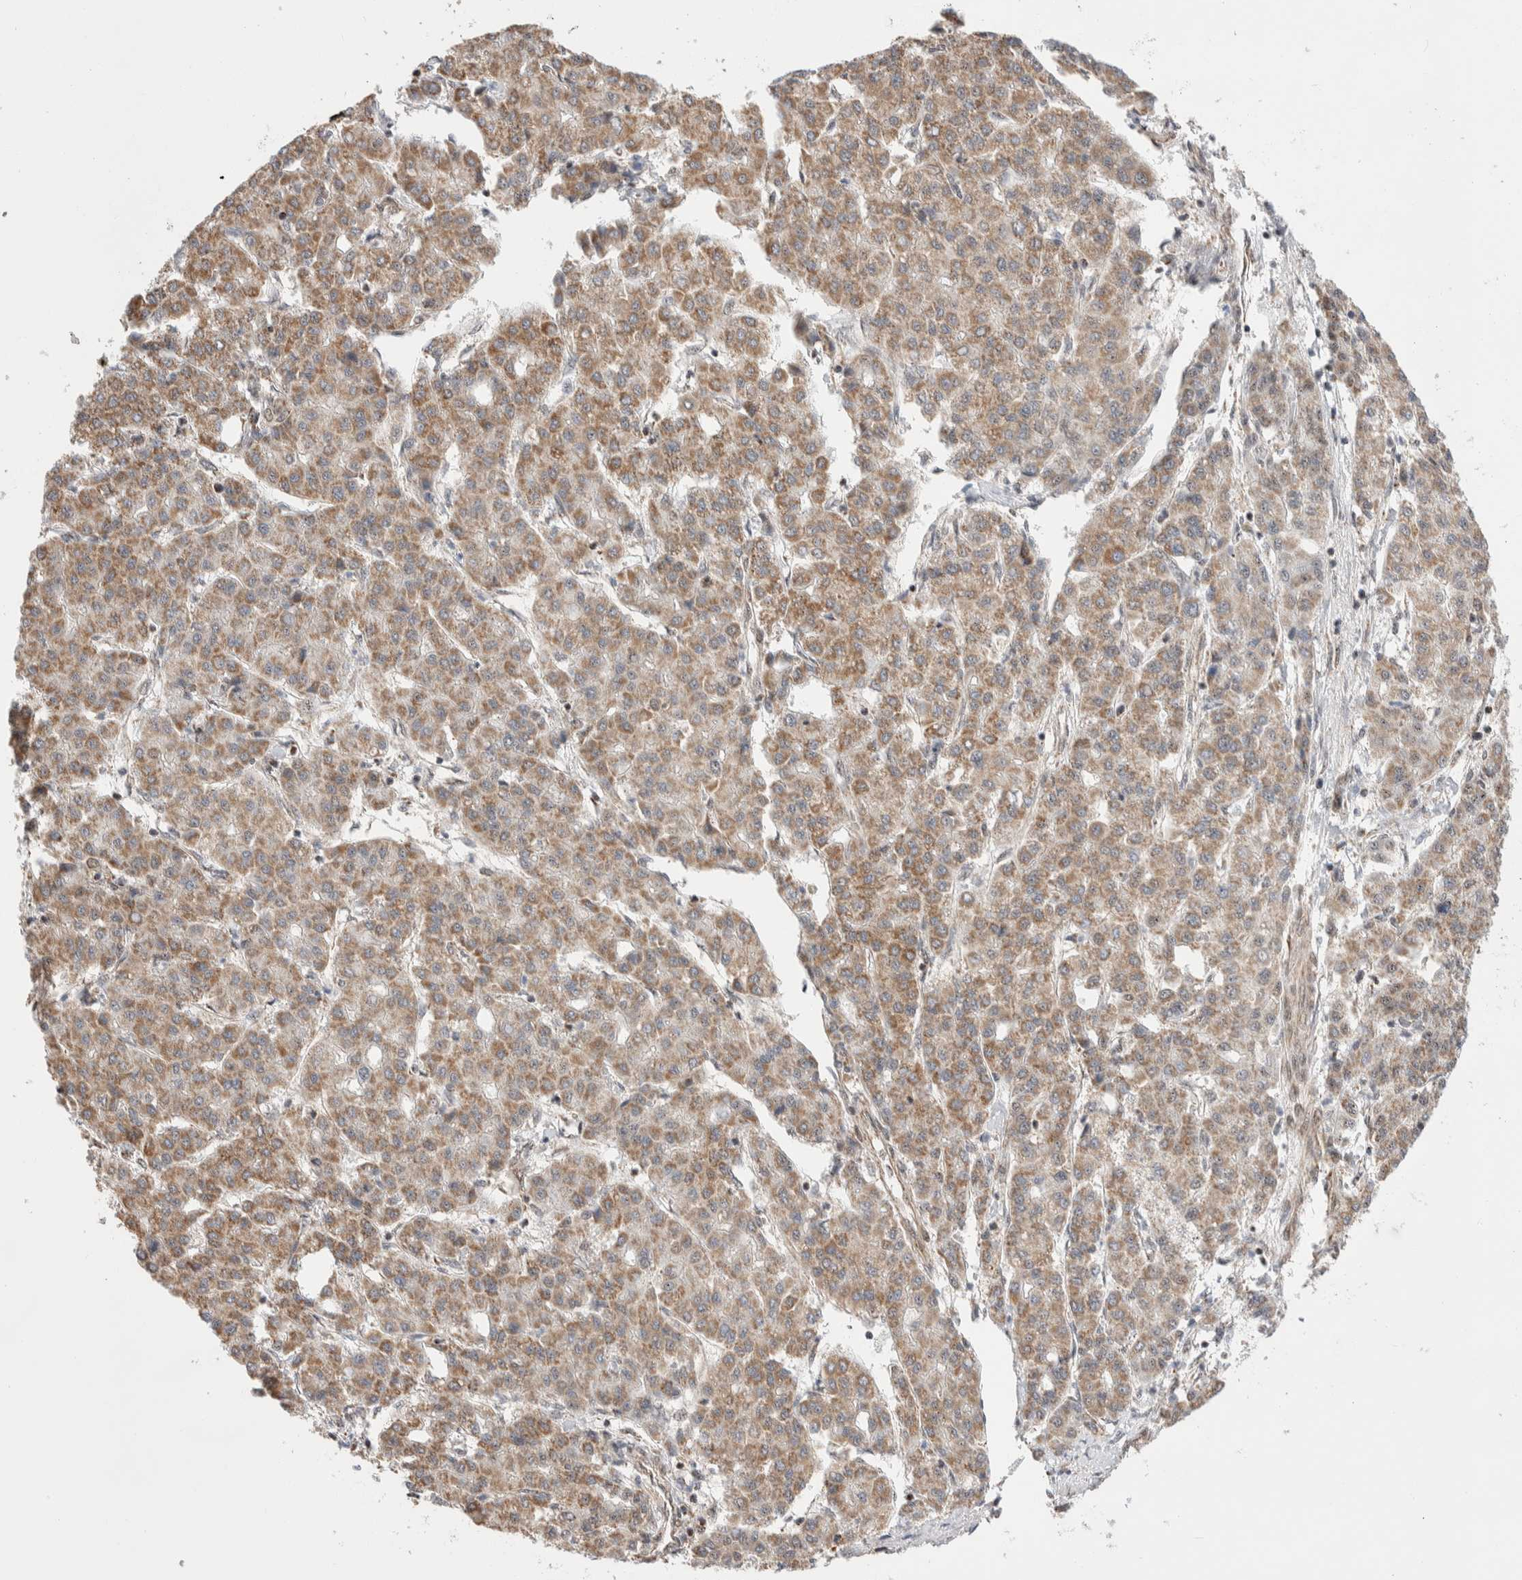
{"staining": {"intensity": "moderate", "quantity": ">75%", "location": "cytoplasmic/membranous"}, "tissue": "liver cancer", "cell_type": "Tumor cells", "image_type": "cancer", "snomed": [{"axis": "morphology", "description": "Carcinoma, Hepatocellular, NOS"}, {"axis": "topography", "description": "Liver"}], "caption": "Protein expression analysis of liver hepatocellular carcinoma reveals moderate cytoplasmic/membranous expression in about >75% of tumor cells. Using DAB (3,3'-diaminobenzidine) (brown) and hematoxylin (blue) stains, captured at high magnification using brightfield microscopy.", "gene": "ZNF695", "patient": {"sex": "male", "age": 65}}